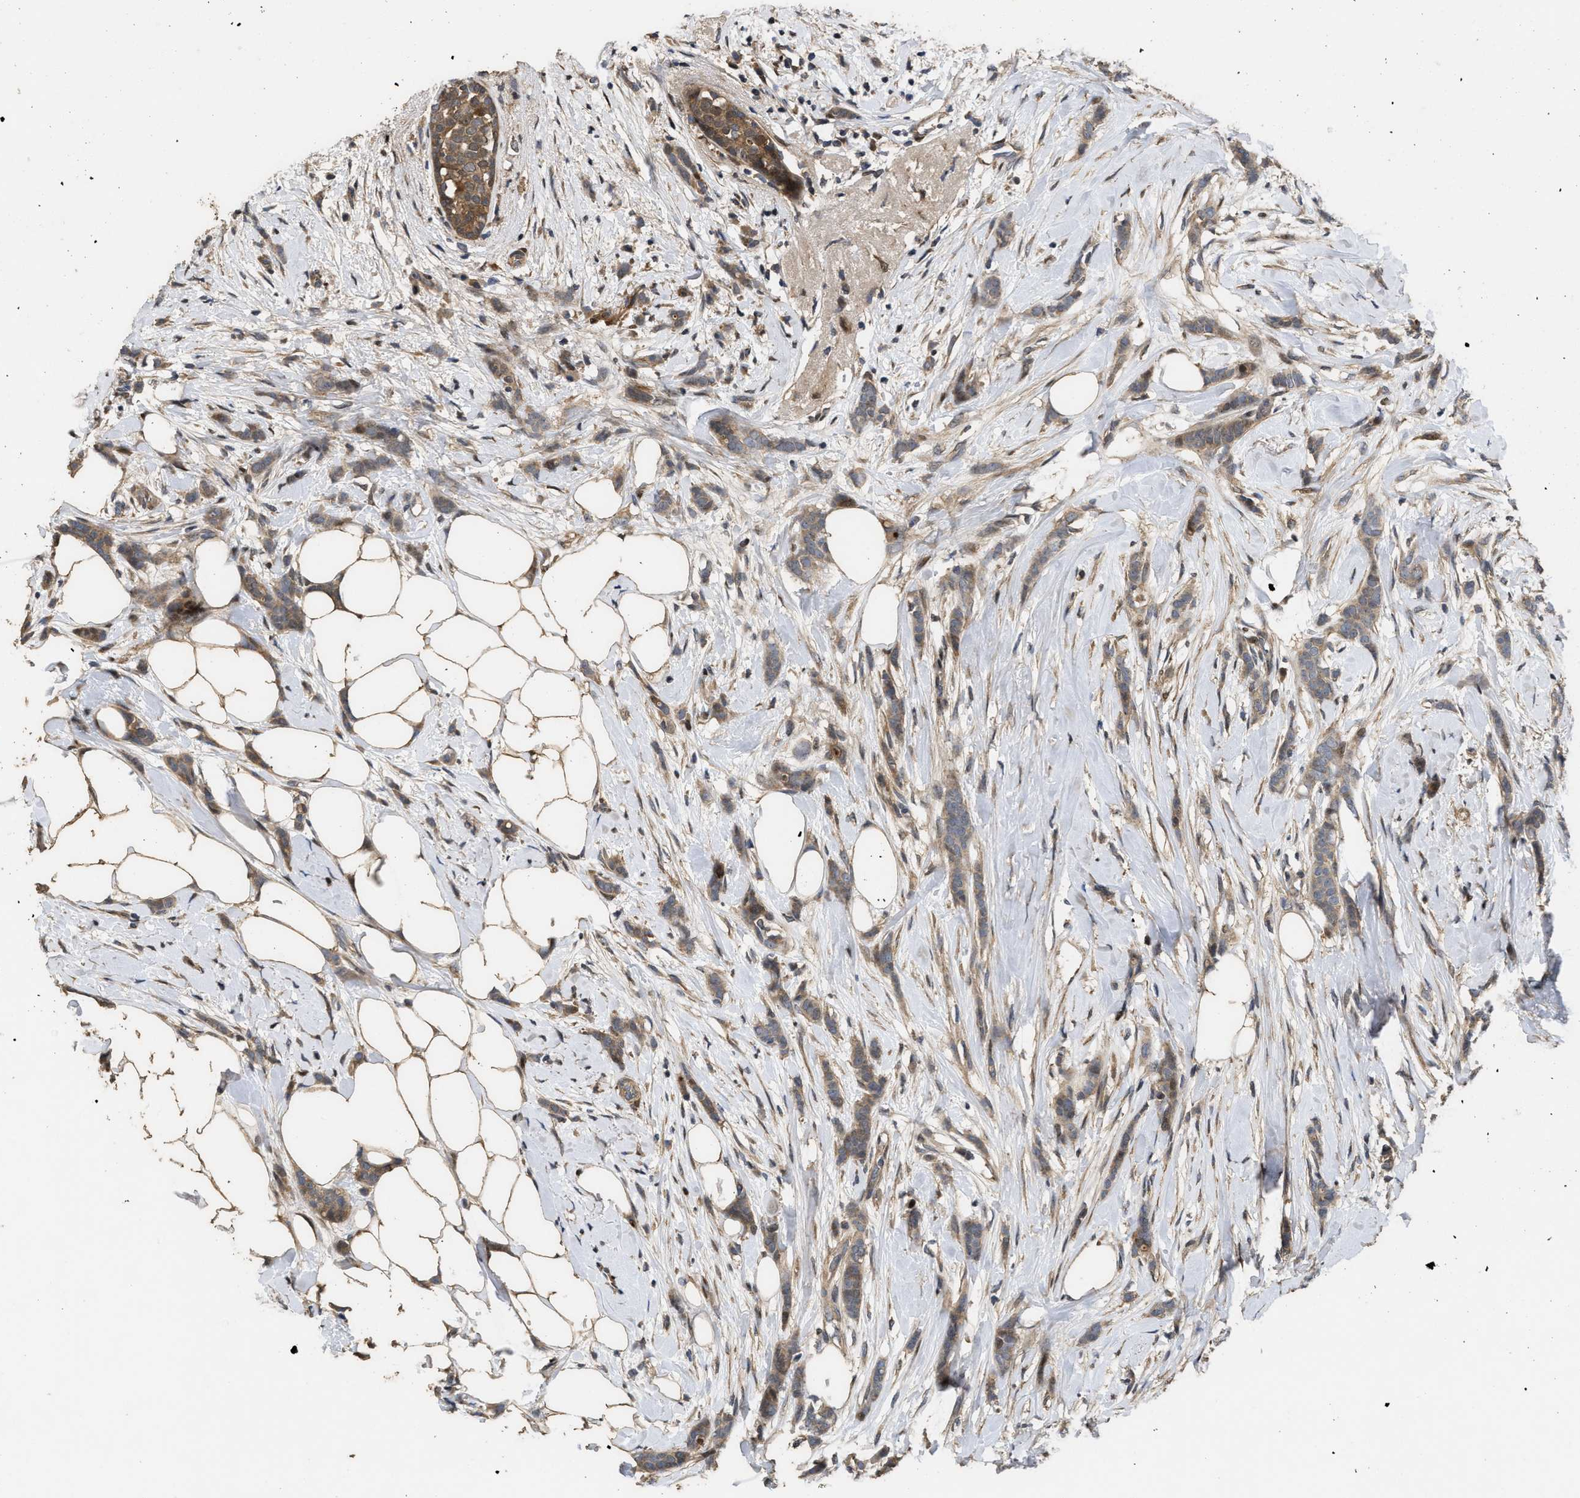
{"staining": {"intensity": "weak", "quantity": ">75%", "location": "cytoplasmic/membranous"}, "tissue": "breast cancer", "cell_type": "Tumor cells", "image_type": "cancer", "snomed": [{"axis": "morphology", "description": "Lobular carcinoma, in situ"}, {"axis": "morphology", "description": "Lobular carcinoma"}, {"axis": "topography", "description": "Breast"}], "caption": "Protein expression analysis of human breast lobular carcinoma in situ reveals weak cytoplasmic/membranous staining in approximately >75% of tumor cells.", "gene": "CBR3", "patient": {"sex": "female", "age": 41}}